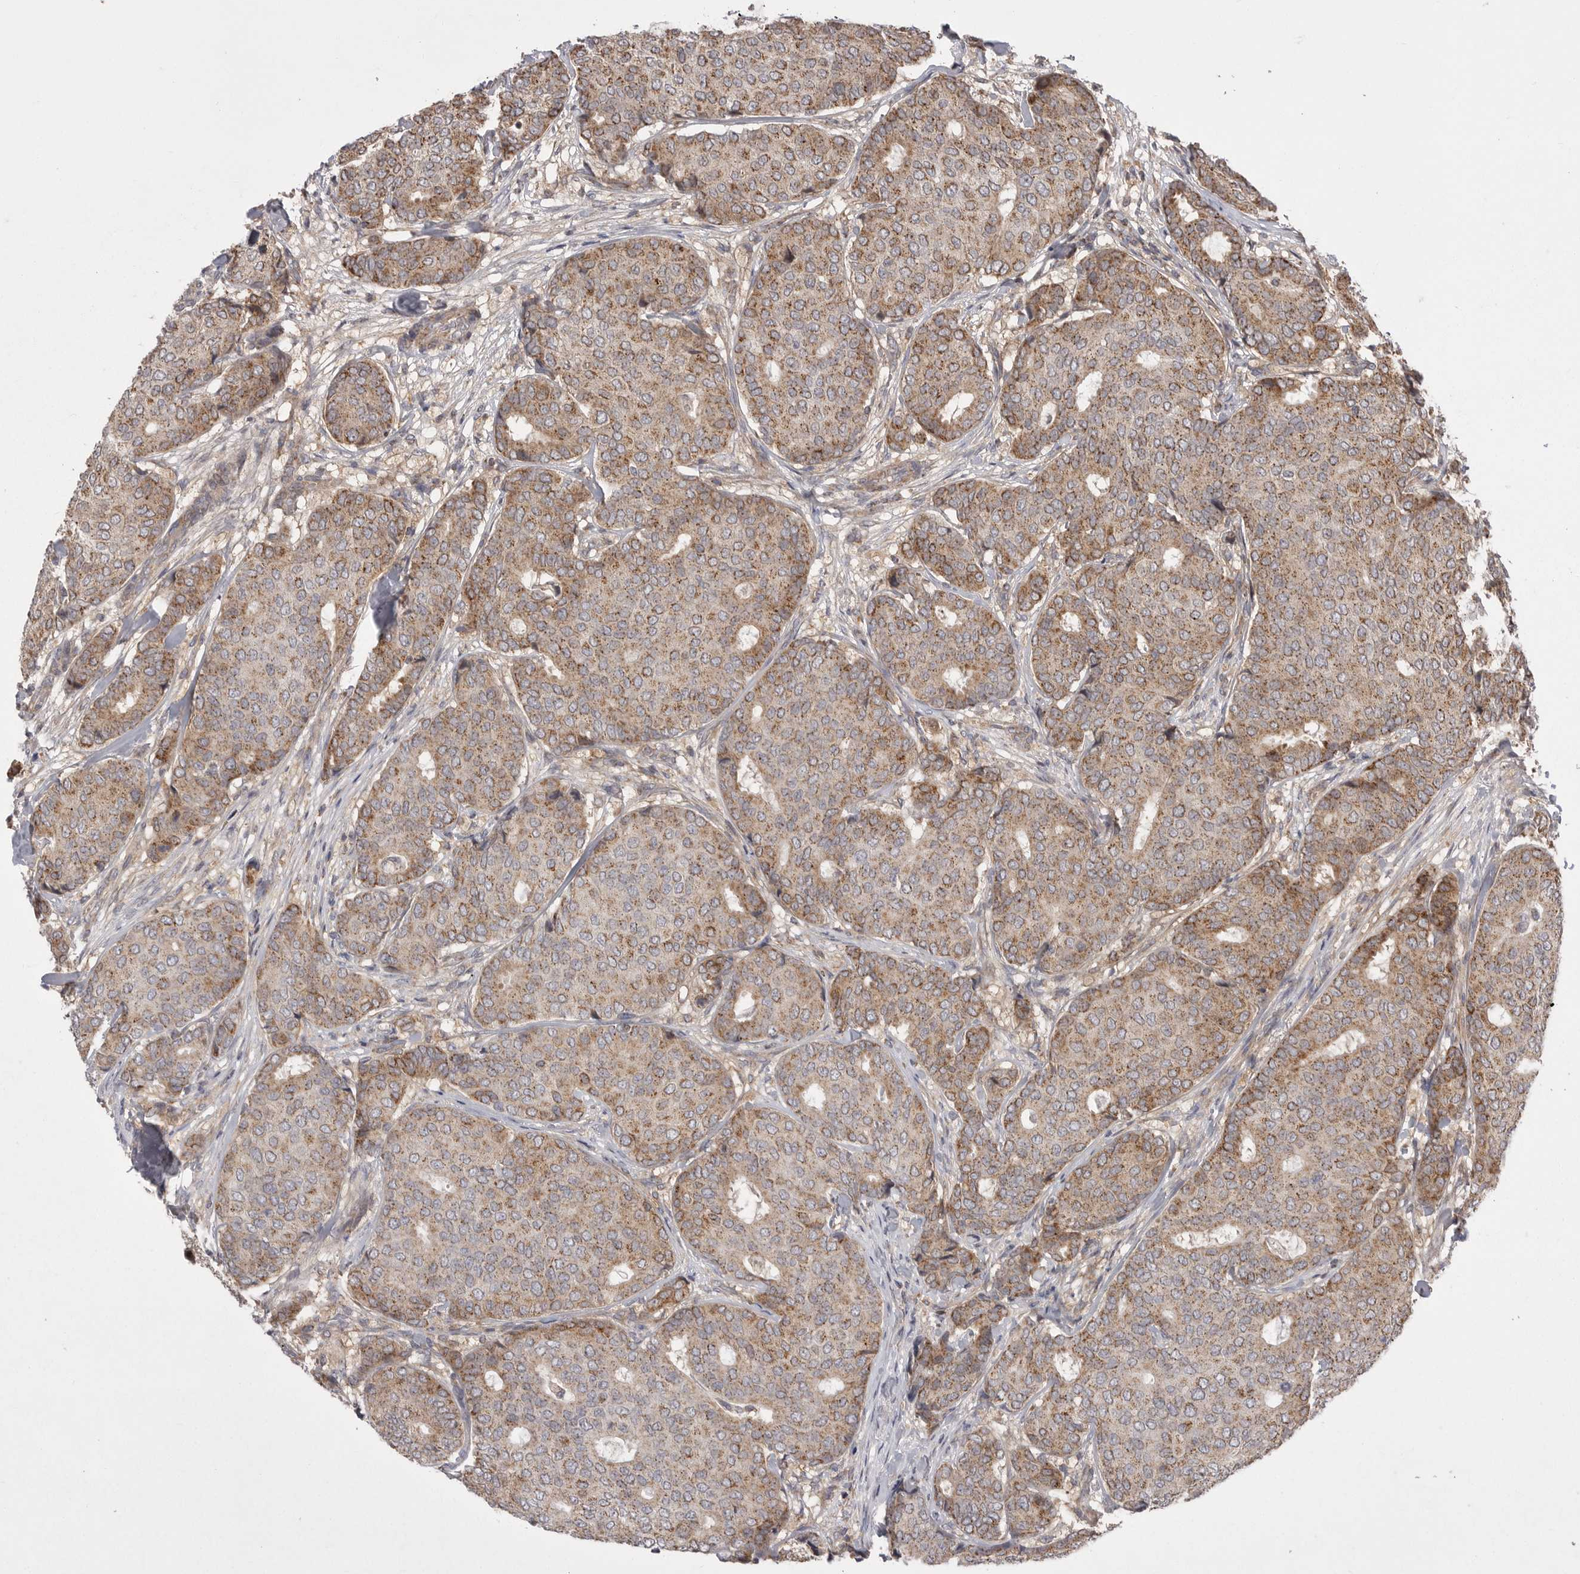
{"staining": {"intensity": "moderate", "quantity": ">75%", "location": "cytoplasmic/membranous"}, "tissue": "breast cancer", "cell_type": "Tumor cells", "image_type": "cancer", "snomed": [{"axis": "morphology", "description": "Duct carcinoma"}, {"axis": "topography", "description": "Breast"}], "caption": "Protein expression analysis of human breast cancer (infiltrating ductal carcinoma) reveals moderate cytoplasmic/membranous positivity in approximately >75% of tumor cells.", "gene": "KYAT3", "patient": {"sex": "female", "age": 75}}